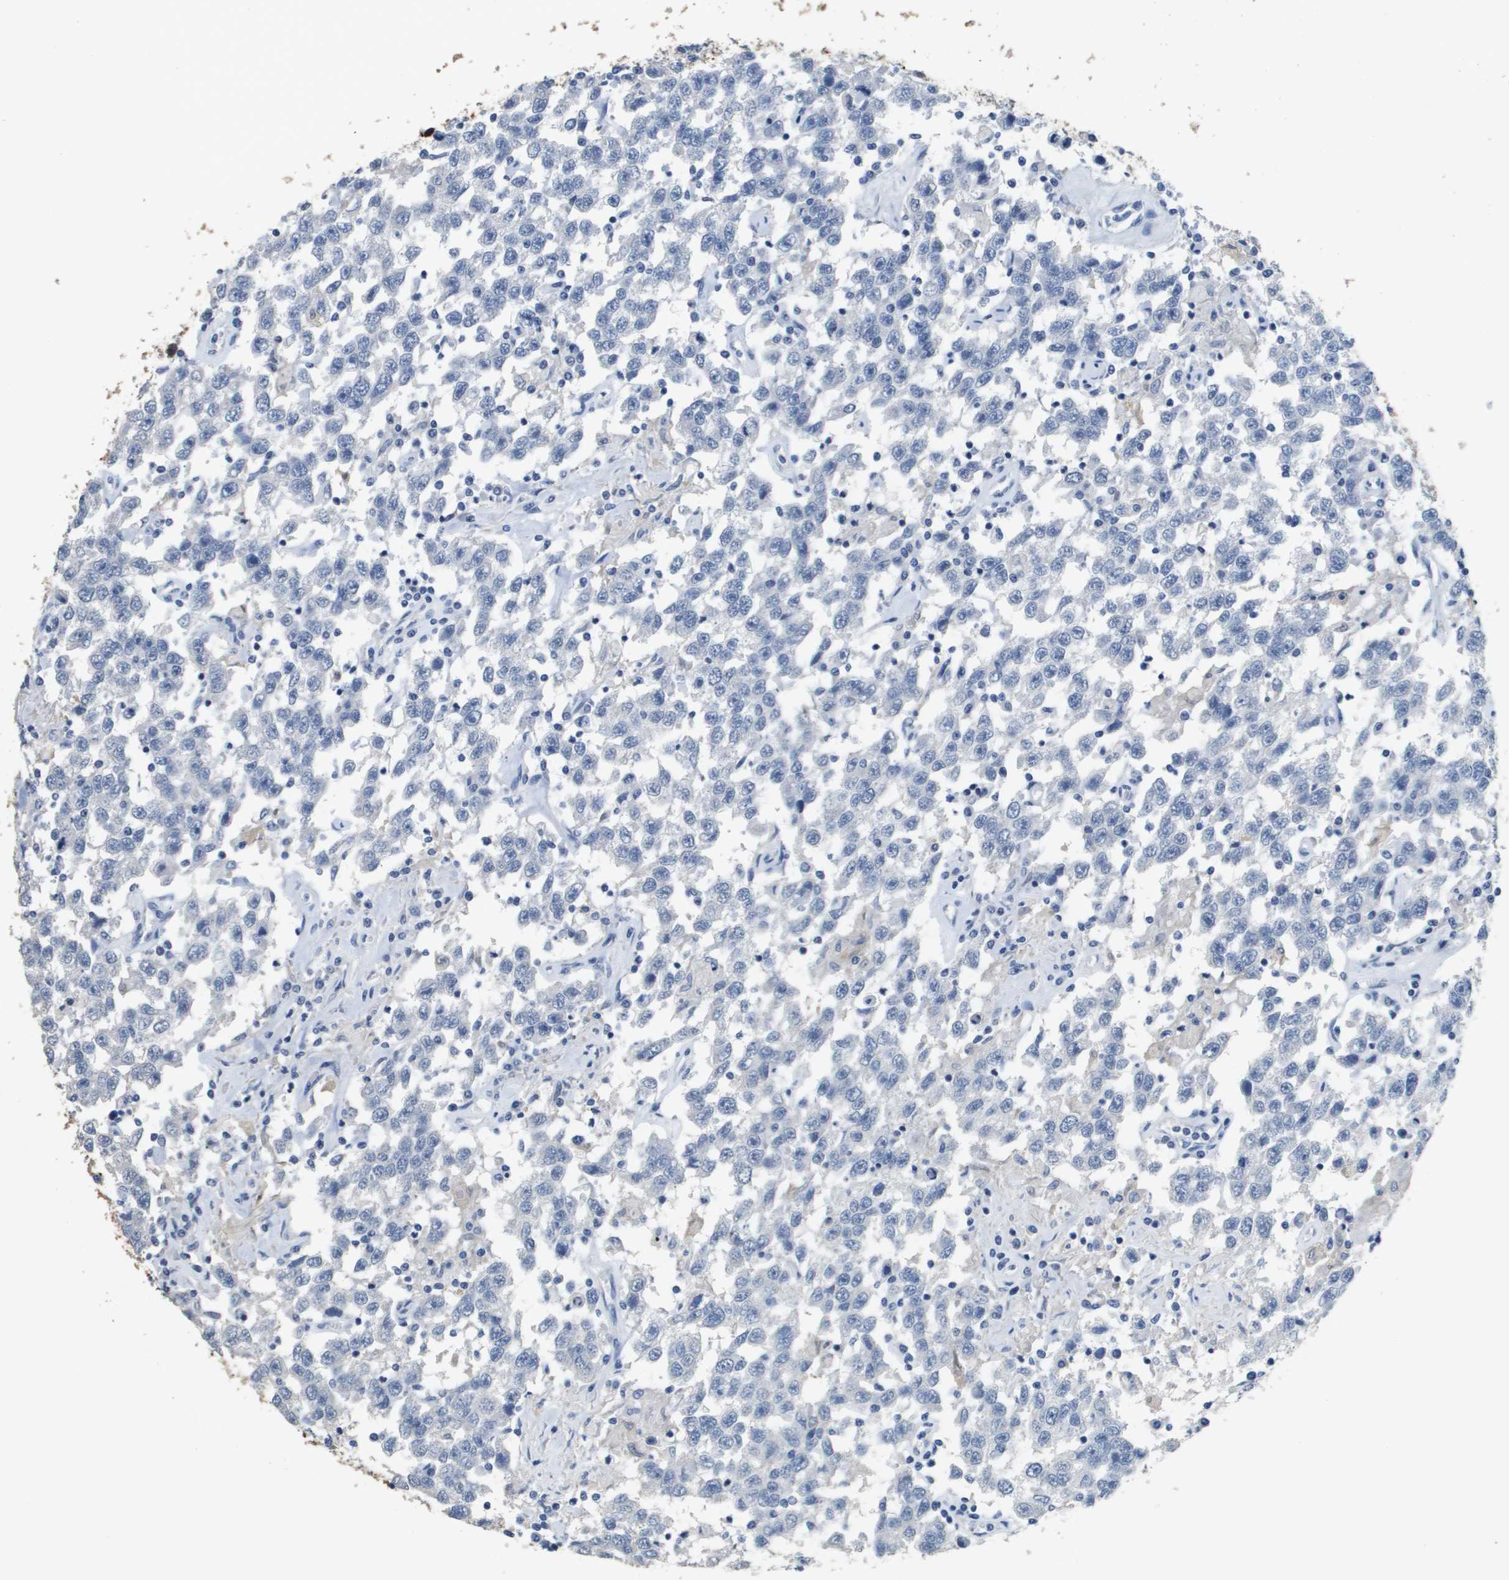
{"staining": {"intensity": "negative", "quantity": "none", "location": "none"}, "tissue": "testis cancer", "cell_type": "Tumor cells", "image_type": "cancer", "snomed": [{"axis": "morphology", "description": "Seminoma, NOS"}, {"axis": "topography", "description": "Testis"}], "caption": "DAB immunohistochemical staining of human testis cancer reveals no significant positivity in tumor cells.", "gene": "MT3", "patient": {"sex": "male", "age": 41}}